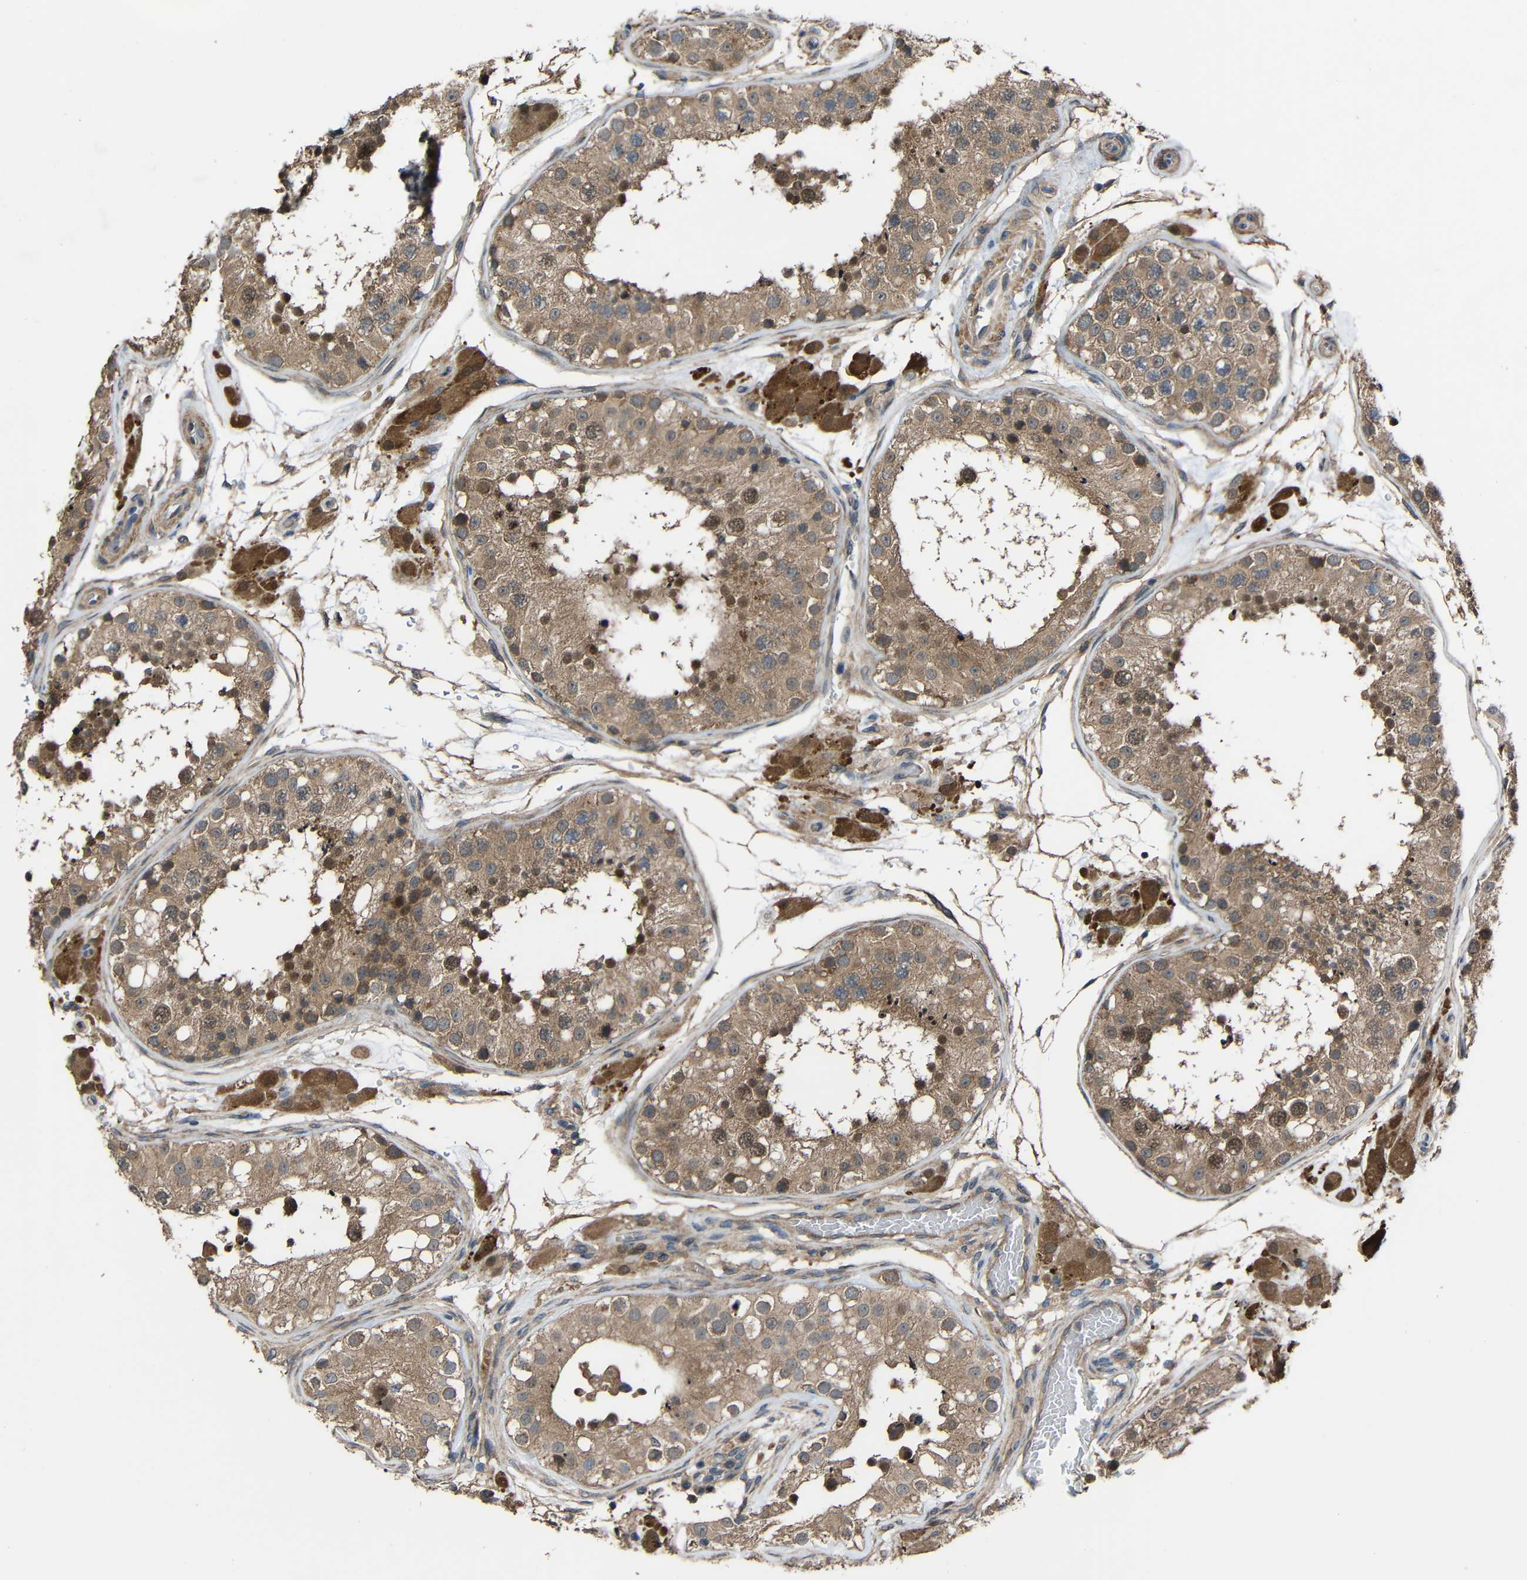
{"staining": {"intensity": "moderate", "quantity": ">75%", "location": "cytoplasmic/membranous,nuclear"}, "tissue": "testis", "cell_type": "Cells in seminiferous ducts", "image_type": "normal", "snomed": [{"axis": "morphology", "description": "Normal tissue, NOS"}, {"axis": "topography", "description": "Testis"}], "caption": "A histopathology image of human testis stained for a protein reveals moderate cytoplasmic/membranous,nuclear brown staining in cells in seminiferous ducts. The staining was performed using DAB to visualize the protein expression in brown, while the nuclei were stained in blue with hematoxylin (Magnification: 20x).", "gene": "CHST9", "patient": {"sex": "male", "age": 26}}